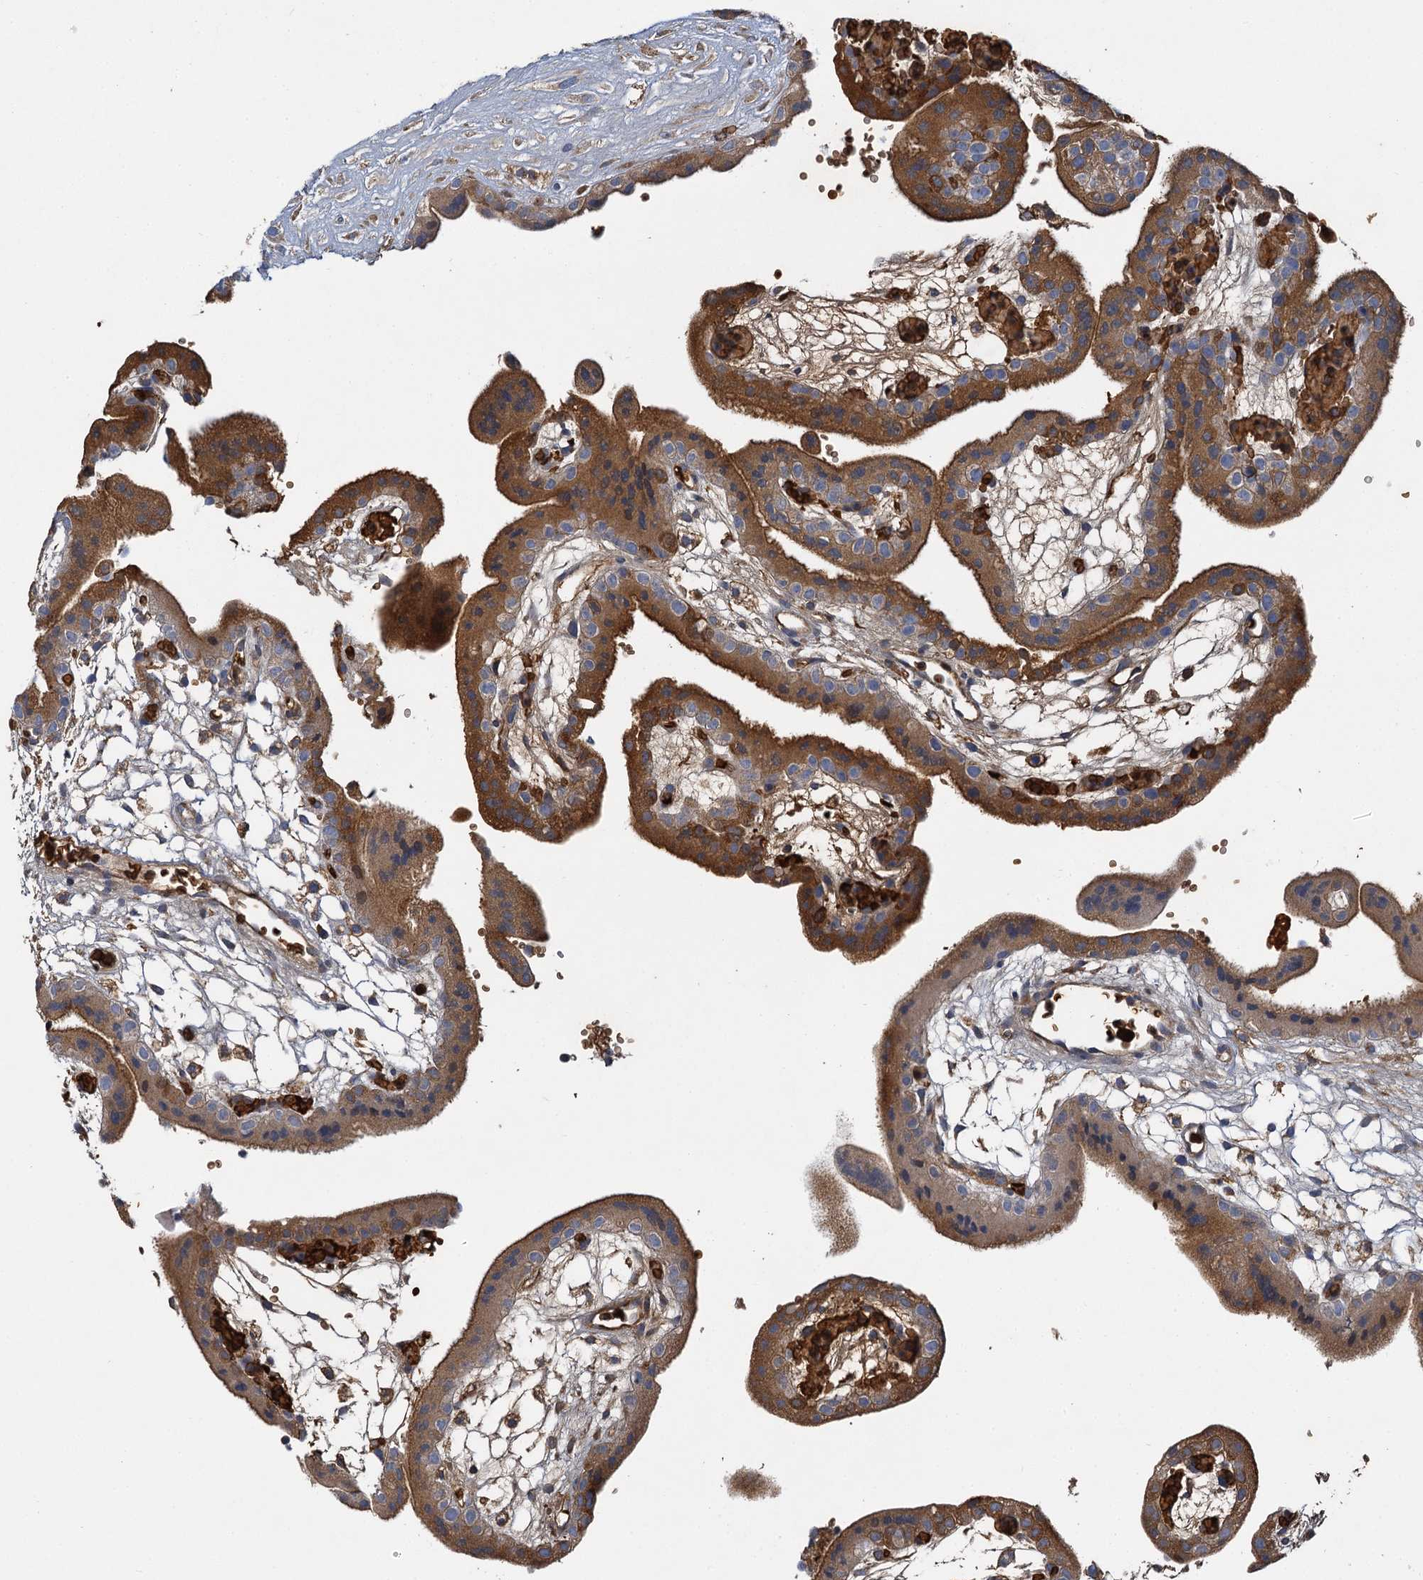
{"staining": {"intensity": "weak", "quantity": "<25%", "location": "cytoplasmic/membranous"}, "tissue": "placenta", "cell_type": "Decidual cells", "image_type": "normal", "snomed": [{"axis": "morphology", "description": "Normal tissue, NOS"}, {"axis": "topography", "description": "Placenta"}], "caption": "Placenta was stained to show a protein in brown. There is no significant positivity in decidual cells. (Brightfield microscopy of DAB (3,3'-diaminobenzidine) immunohistochemistry (IHC) at high magnification).", "gene": "BCS1L", "patient": {"sex": "female", "age": 18}}